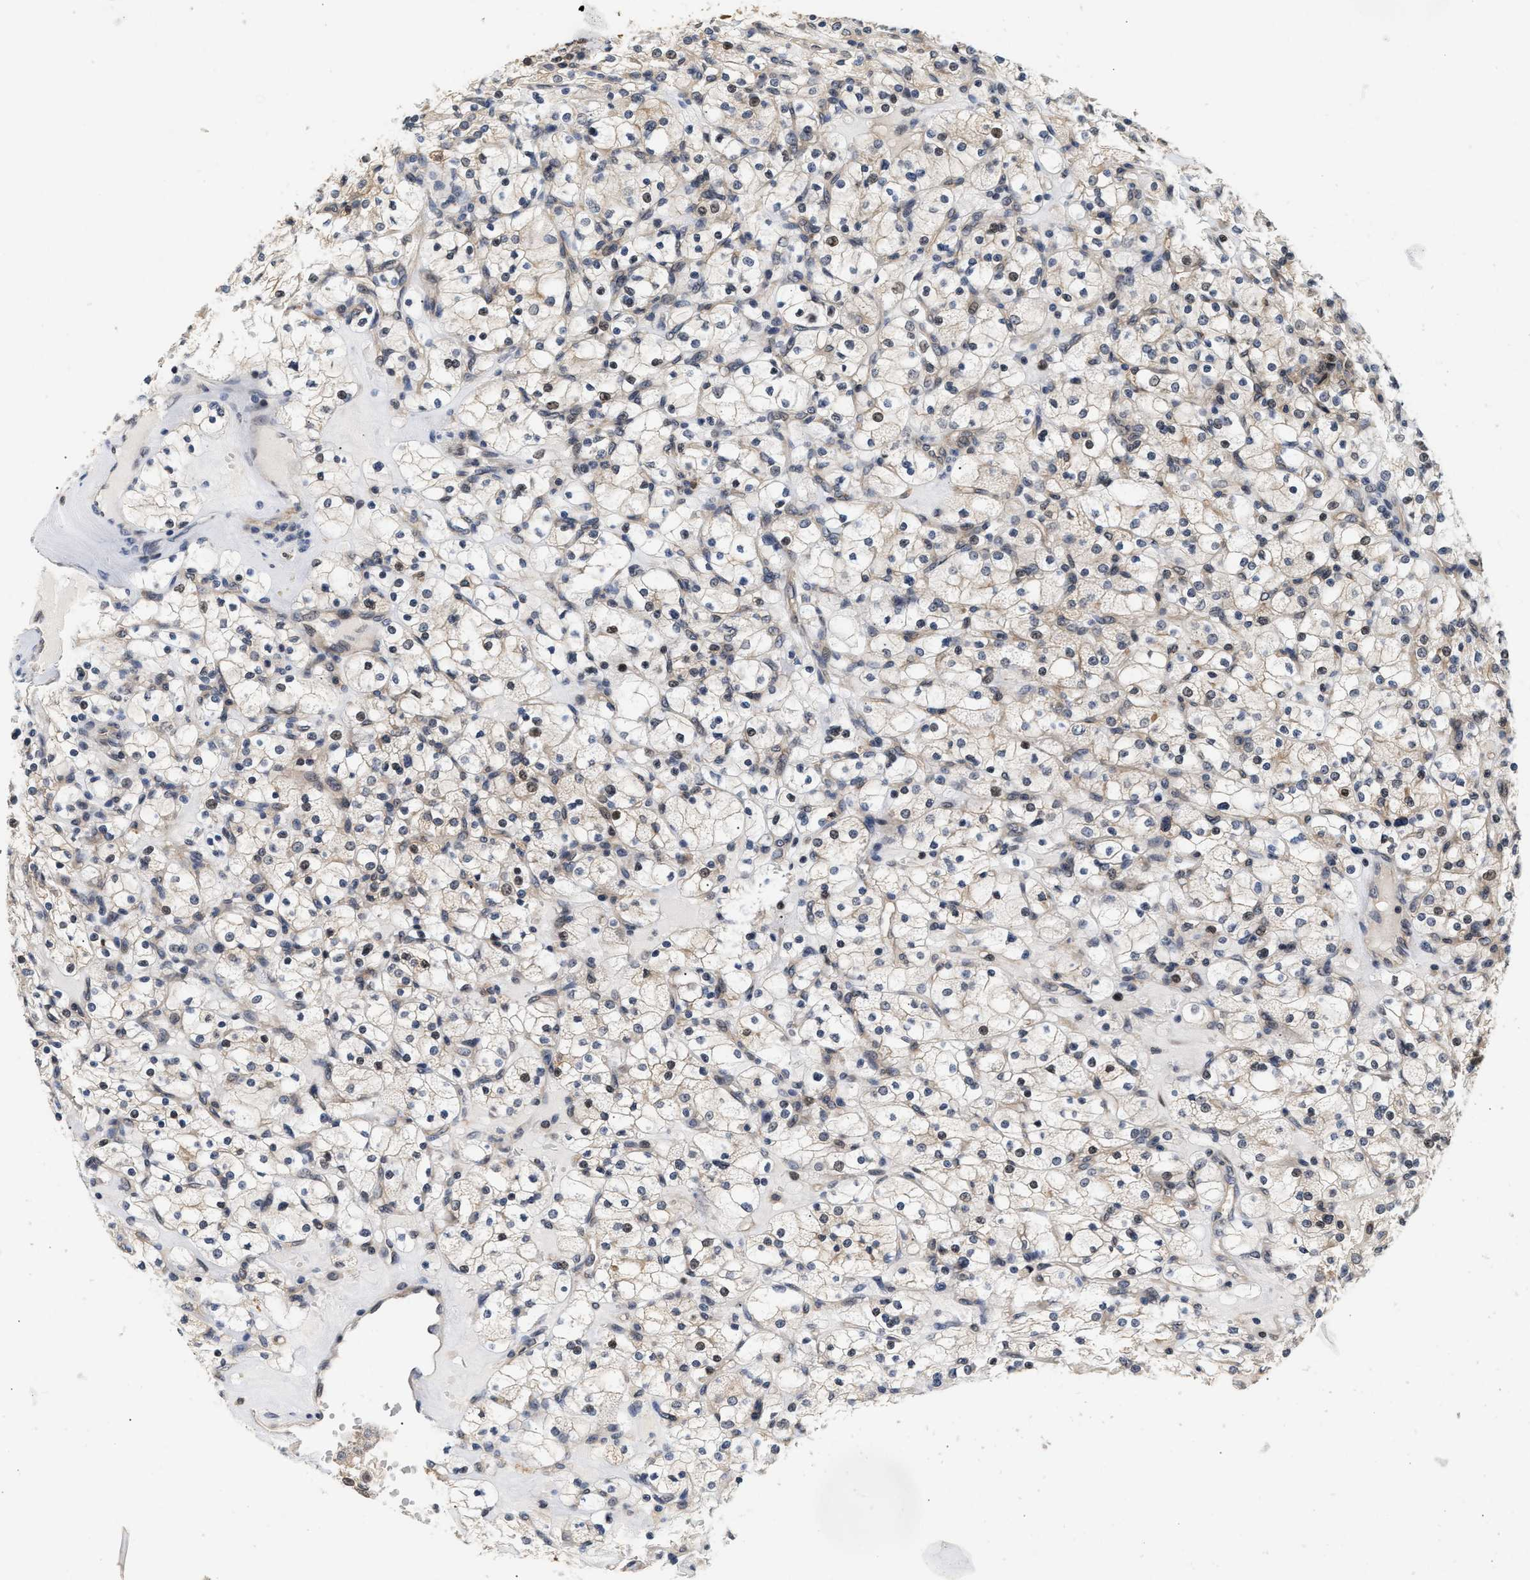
{"staining": {"intensity": "negative", "quantity": "none", "location": "none"}, "tissue": "renal cancer", "cell_type": "Tumor cells", "image_type": "cancer", "snomed": [{"axis": "morphology", "description": "Adenocarcinoma, NOS"}, {"axis": "topography", "description": "Kidney"}], "caption": "Adenocarcinoma (renal) stained for a protein using IHC exhibits no positivity tumor cells.", "gene": "ABHD5", "patient": {"sex": "female", "age": 83}}